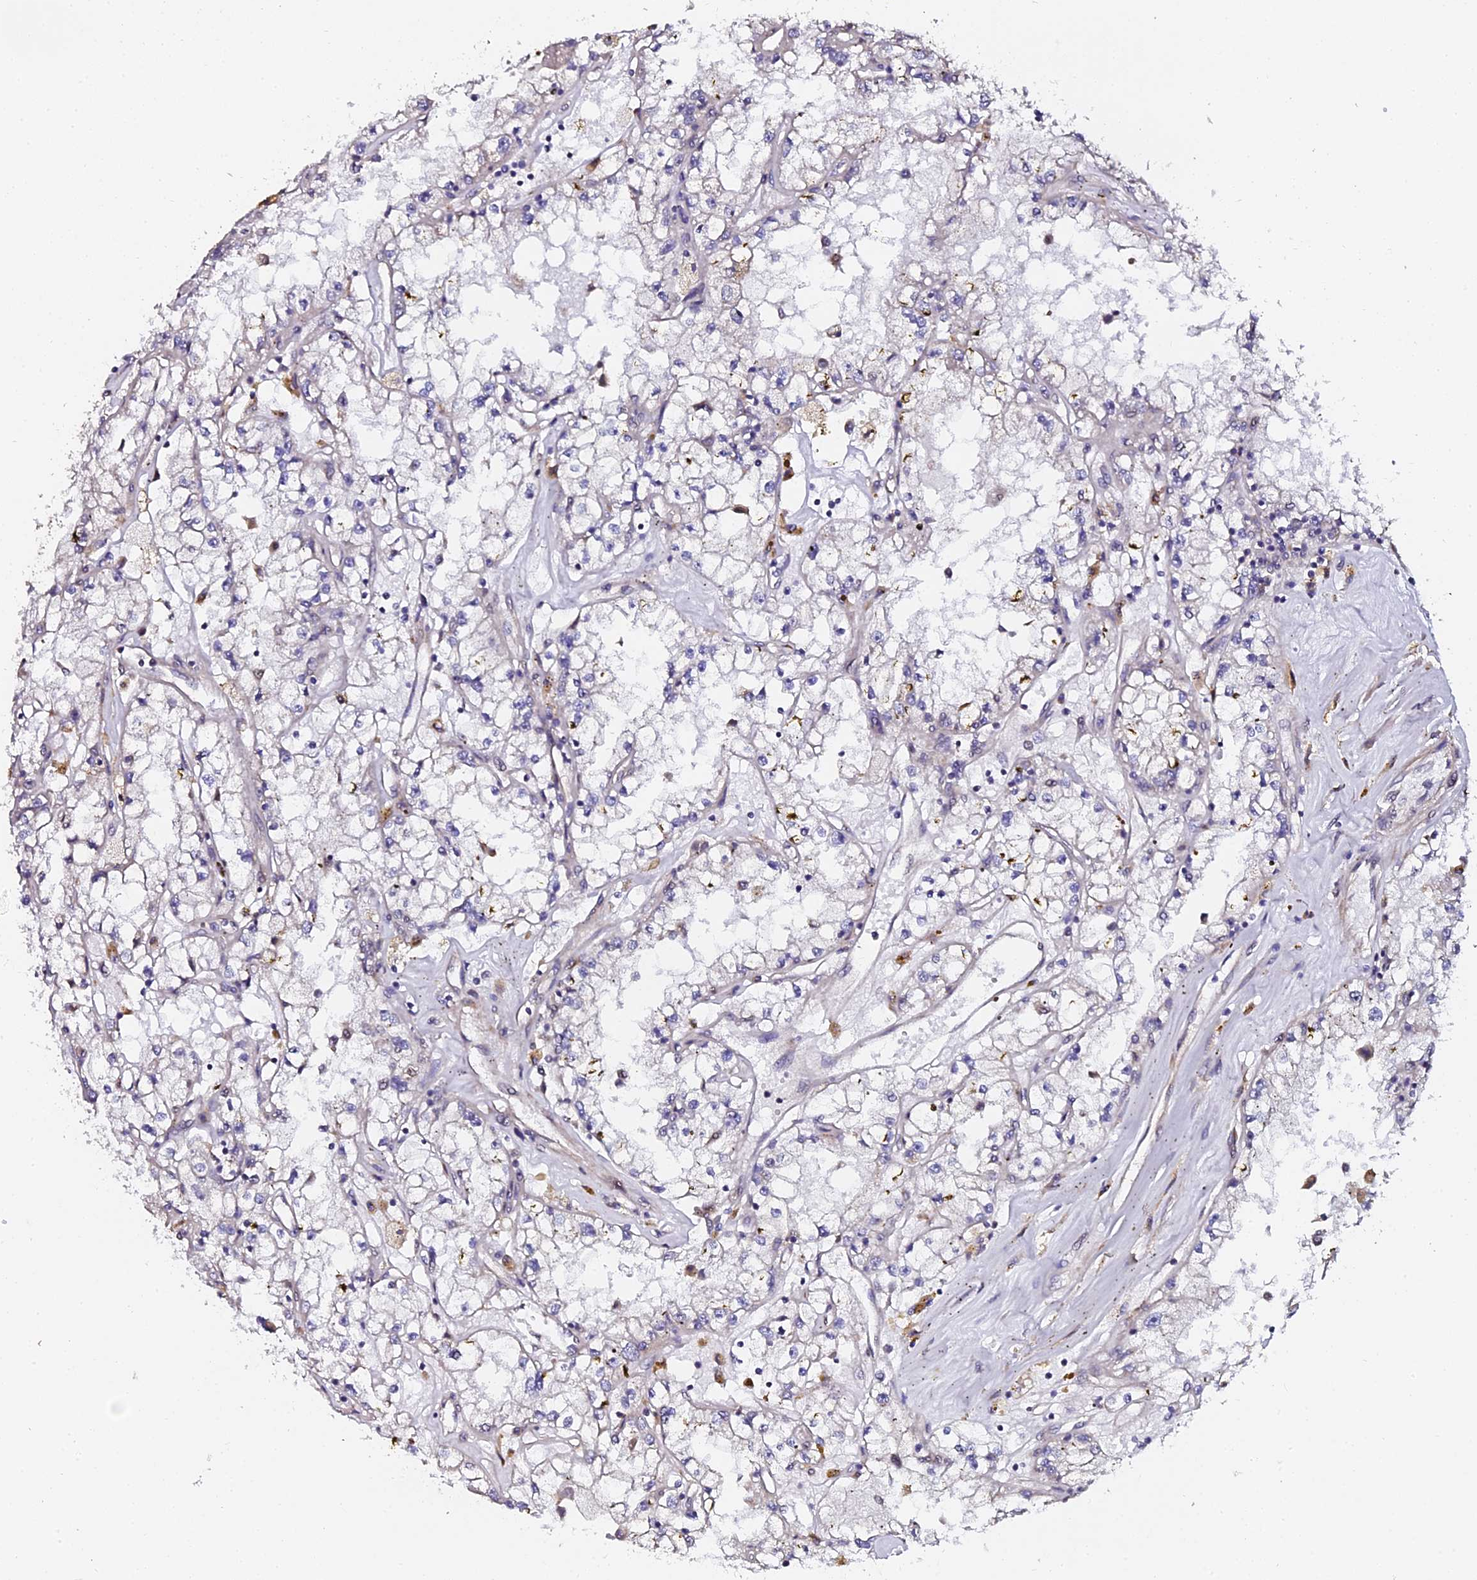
{"staining": {"intensity": "negative", "quantity": "none", "location": "none"}, "tissue": "renal cancer", "cell_type": "Tumor cells", "image_type": "cancer", "snomed": [{"axis": "morphology", "description": "Adenocarcinoma, NOS"}, {"axis": "topography", "description": "Kidney"}], "caption": "High power microscopy micrograph of an immunohistochemistry micrograph of adenocarcinoma (renal), revealing no significant staining in tumor cells. (Stains: DAB immunohistochemistry with hematoxylin counter stain, Microscopy: brightfield microscopy at high magnification).", "gene": "GPN3", "patient": {"sex": "male", "age": 56}}